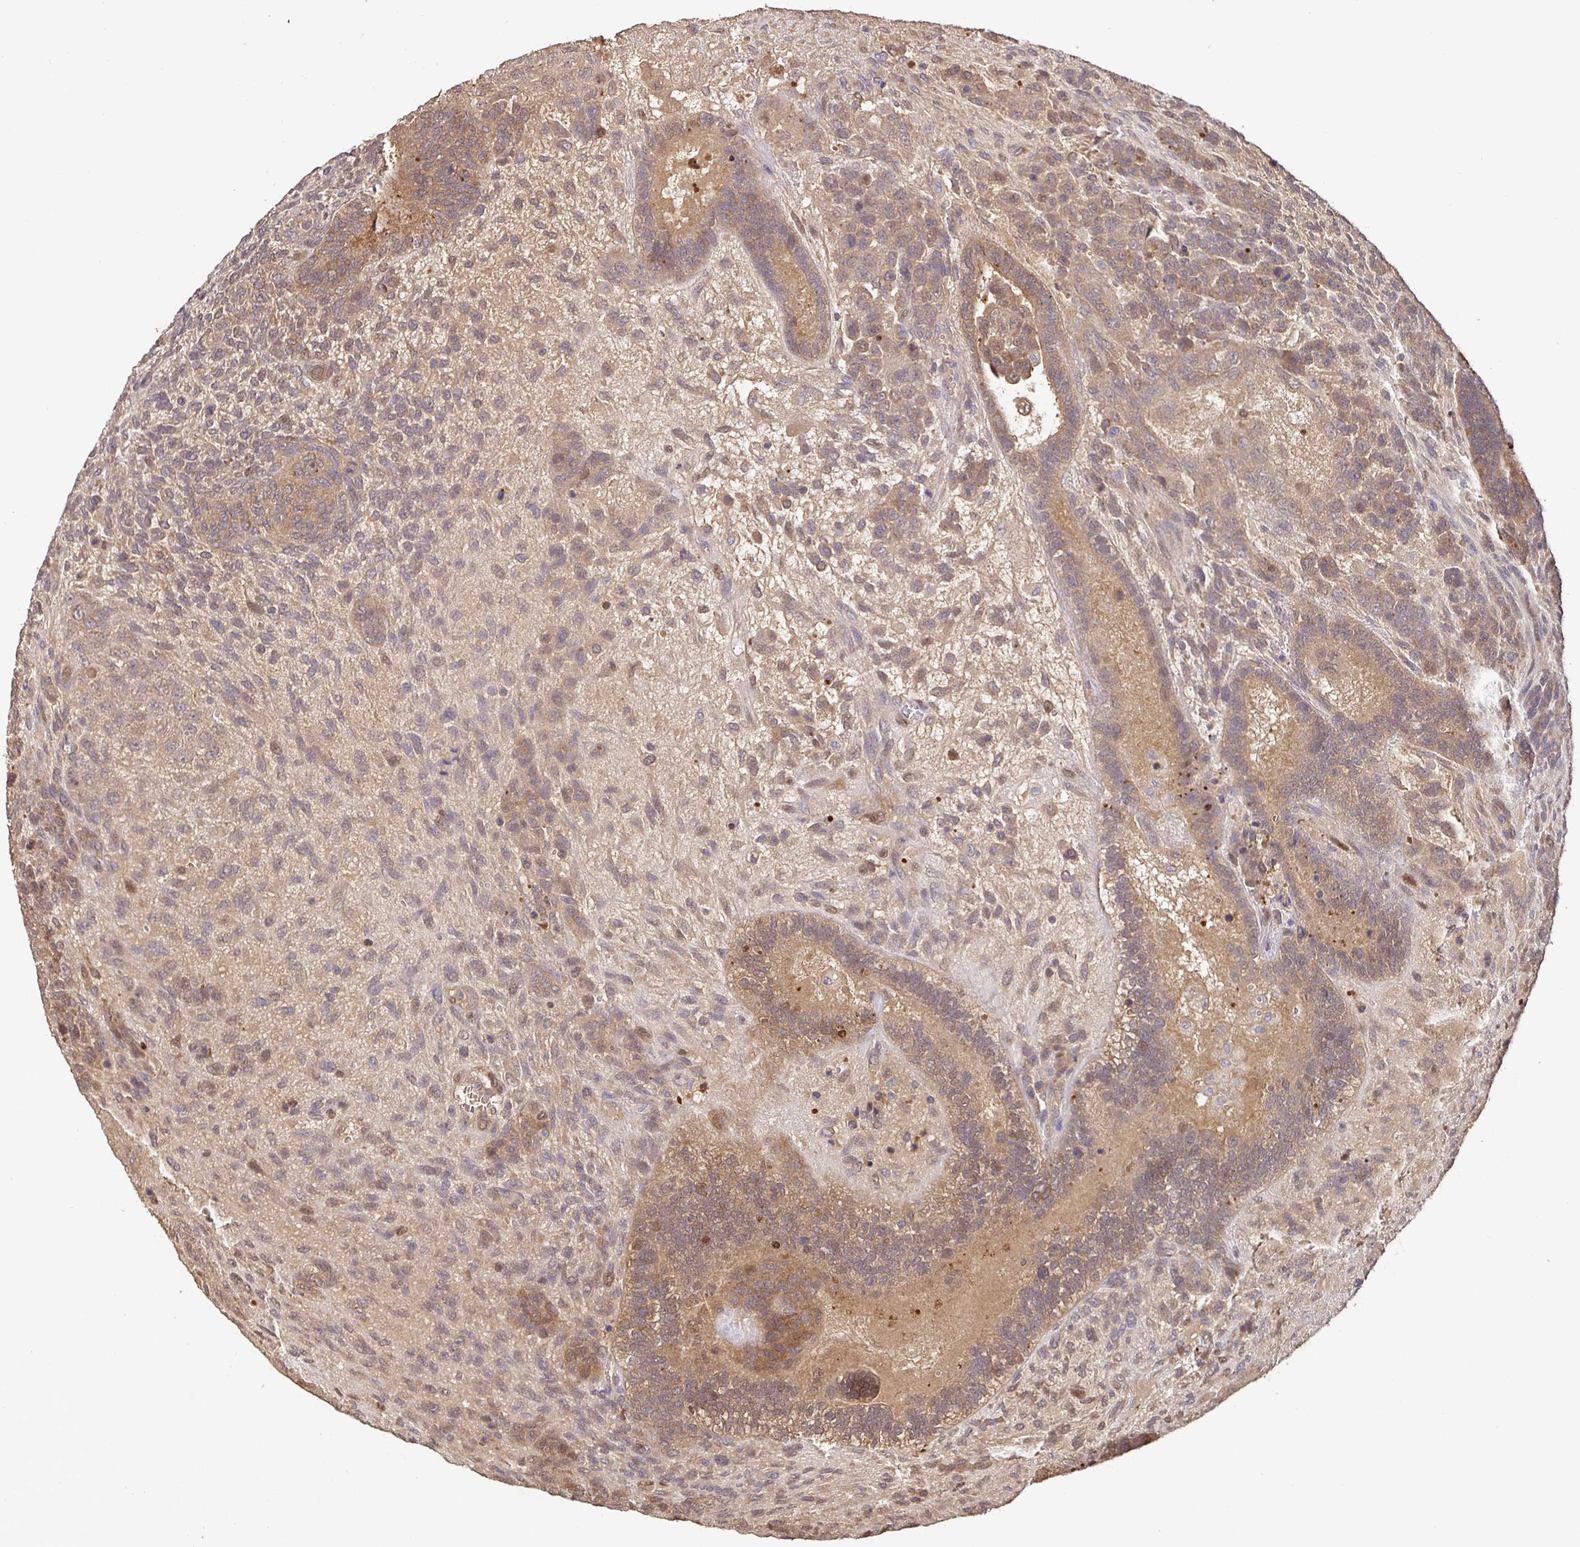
{"staining": {"intensity": "moderate", "quantity": ">75%", "location": "cytoplasmic/membranous"}, "tissue": "testis cancer", "cell_type": "Tumor cells", "image_type": "cancer", "snomed": [{"axis": "morphology", "description": "Normal tissue, NOS"}, {"axis": "morphology", "description": "Carcinoma, Embryonal, NOS"}, {"axis": "topography", "description": "Testis"}, {"axis": "topography", "description": "Epididymis"}], "caption": "Protein expression analysis of embryonal carcinoma (testis) demonstrates moderate cytoplasmic/membranous expression in approximately >75% of tumor cells.", "gene": "SHISA4", "patient": {"sex": "male", "age": 23}}